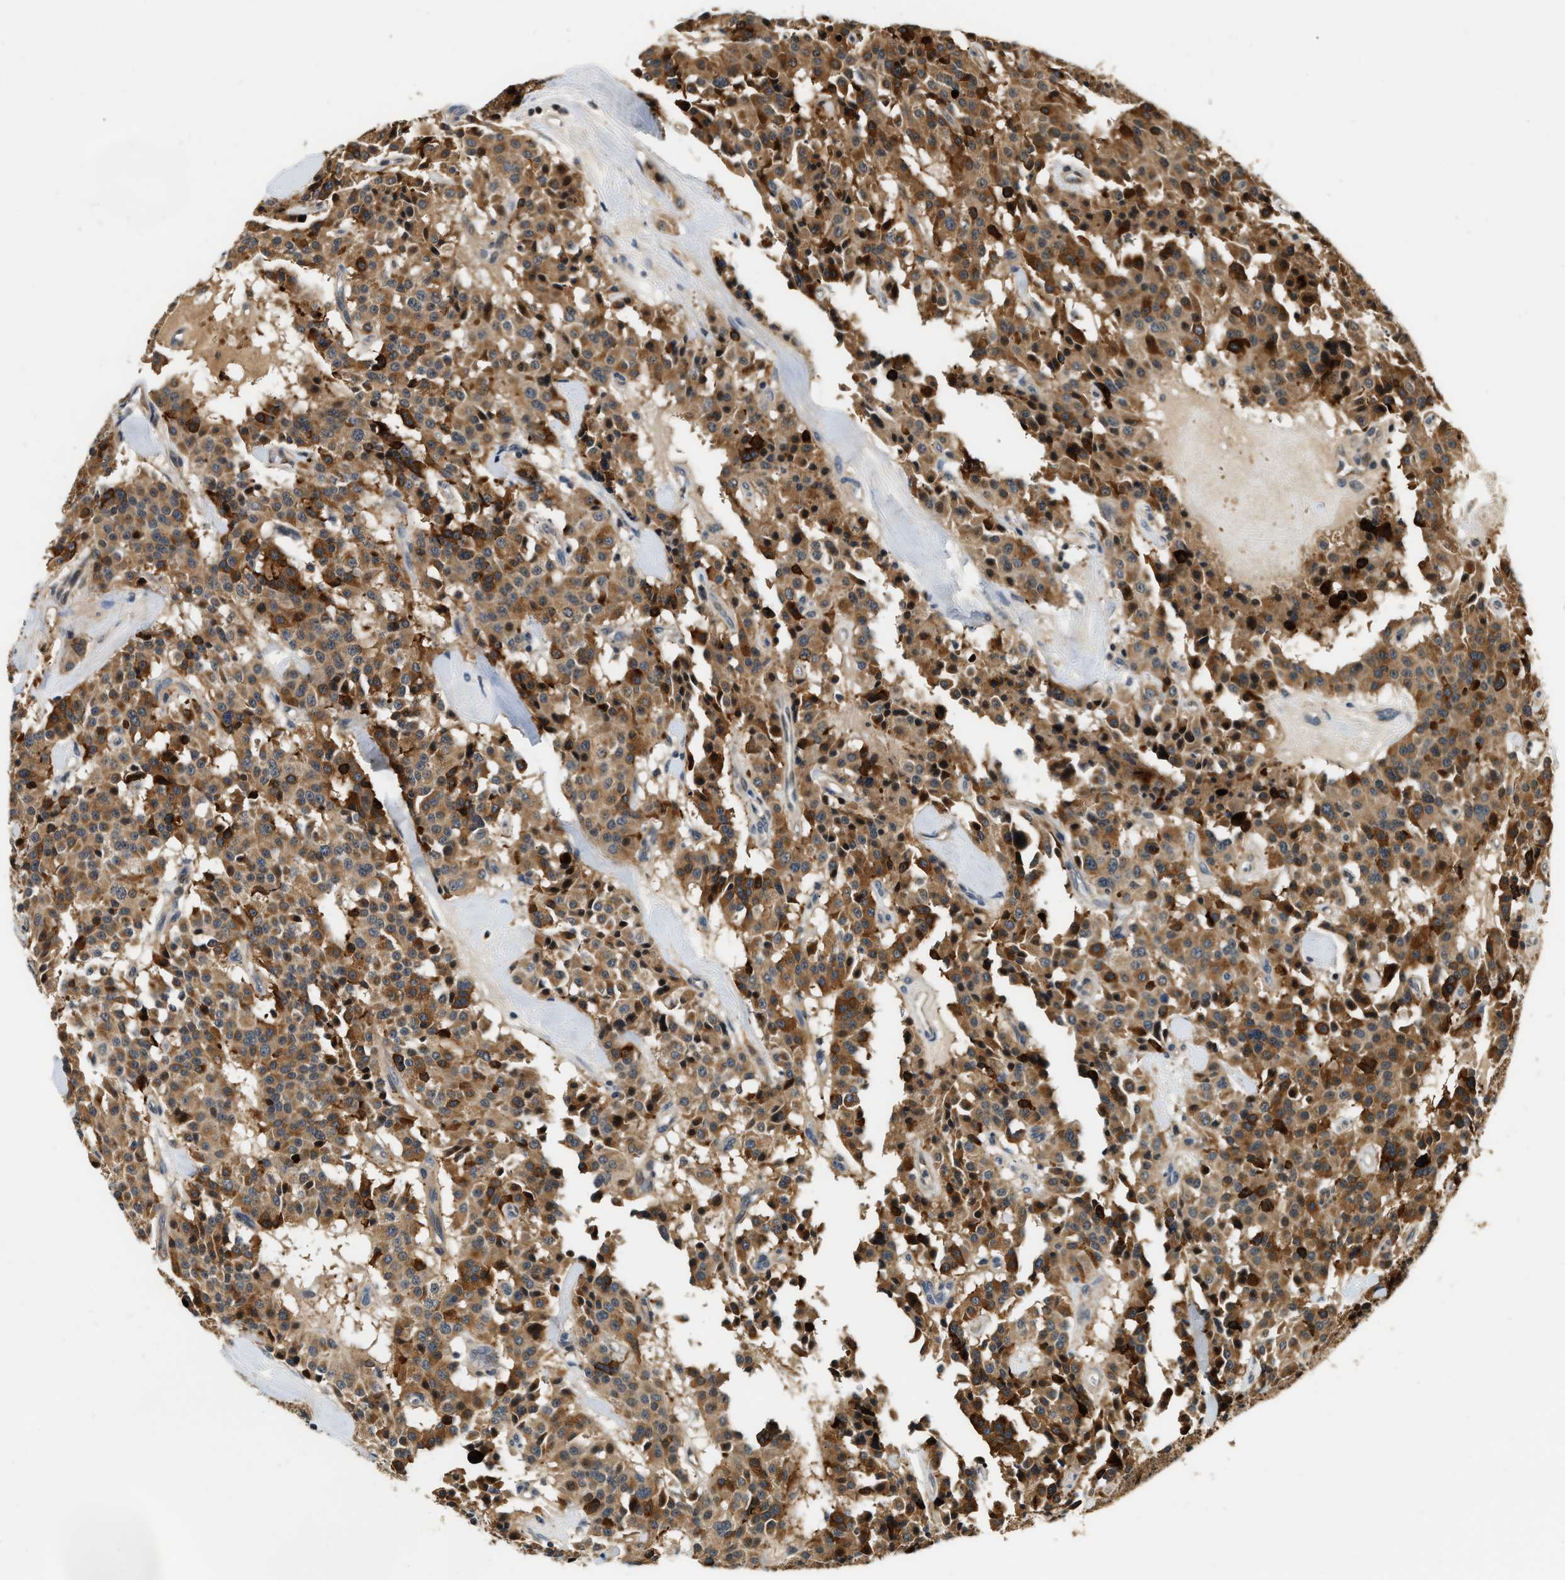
{"staining": {"intensity": "strong", "quantity": ">75%", "location": "cytoplasmic/membranous"}, "tissue": "carcinoid", "cell_type": "Tumor cells", "image_type": "cancer", "snomed": [{"axis": "morphology", "description": "Carcinoid, malignant, NOS"}, {"axis": "topography", "description": "Lung"}], "caption": "This is a photomicrograph of immunohistochemistry (IHC) staining of carcinoid (malignant), which shows strong expression in the cytoplasmic/membranous of tumor cells.", "gene": "EXTL2", "patient": {"sex": "male", "age": 30}}